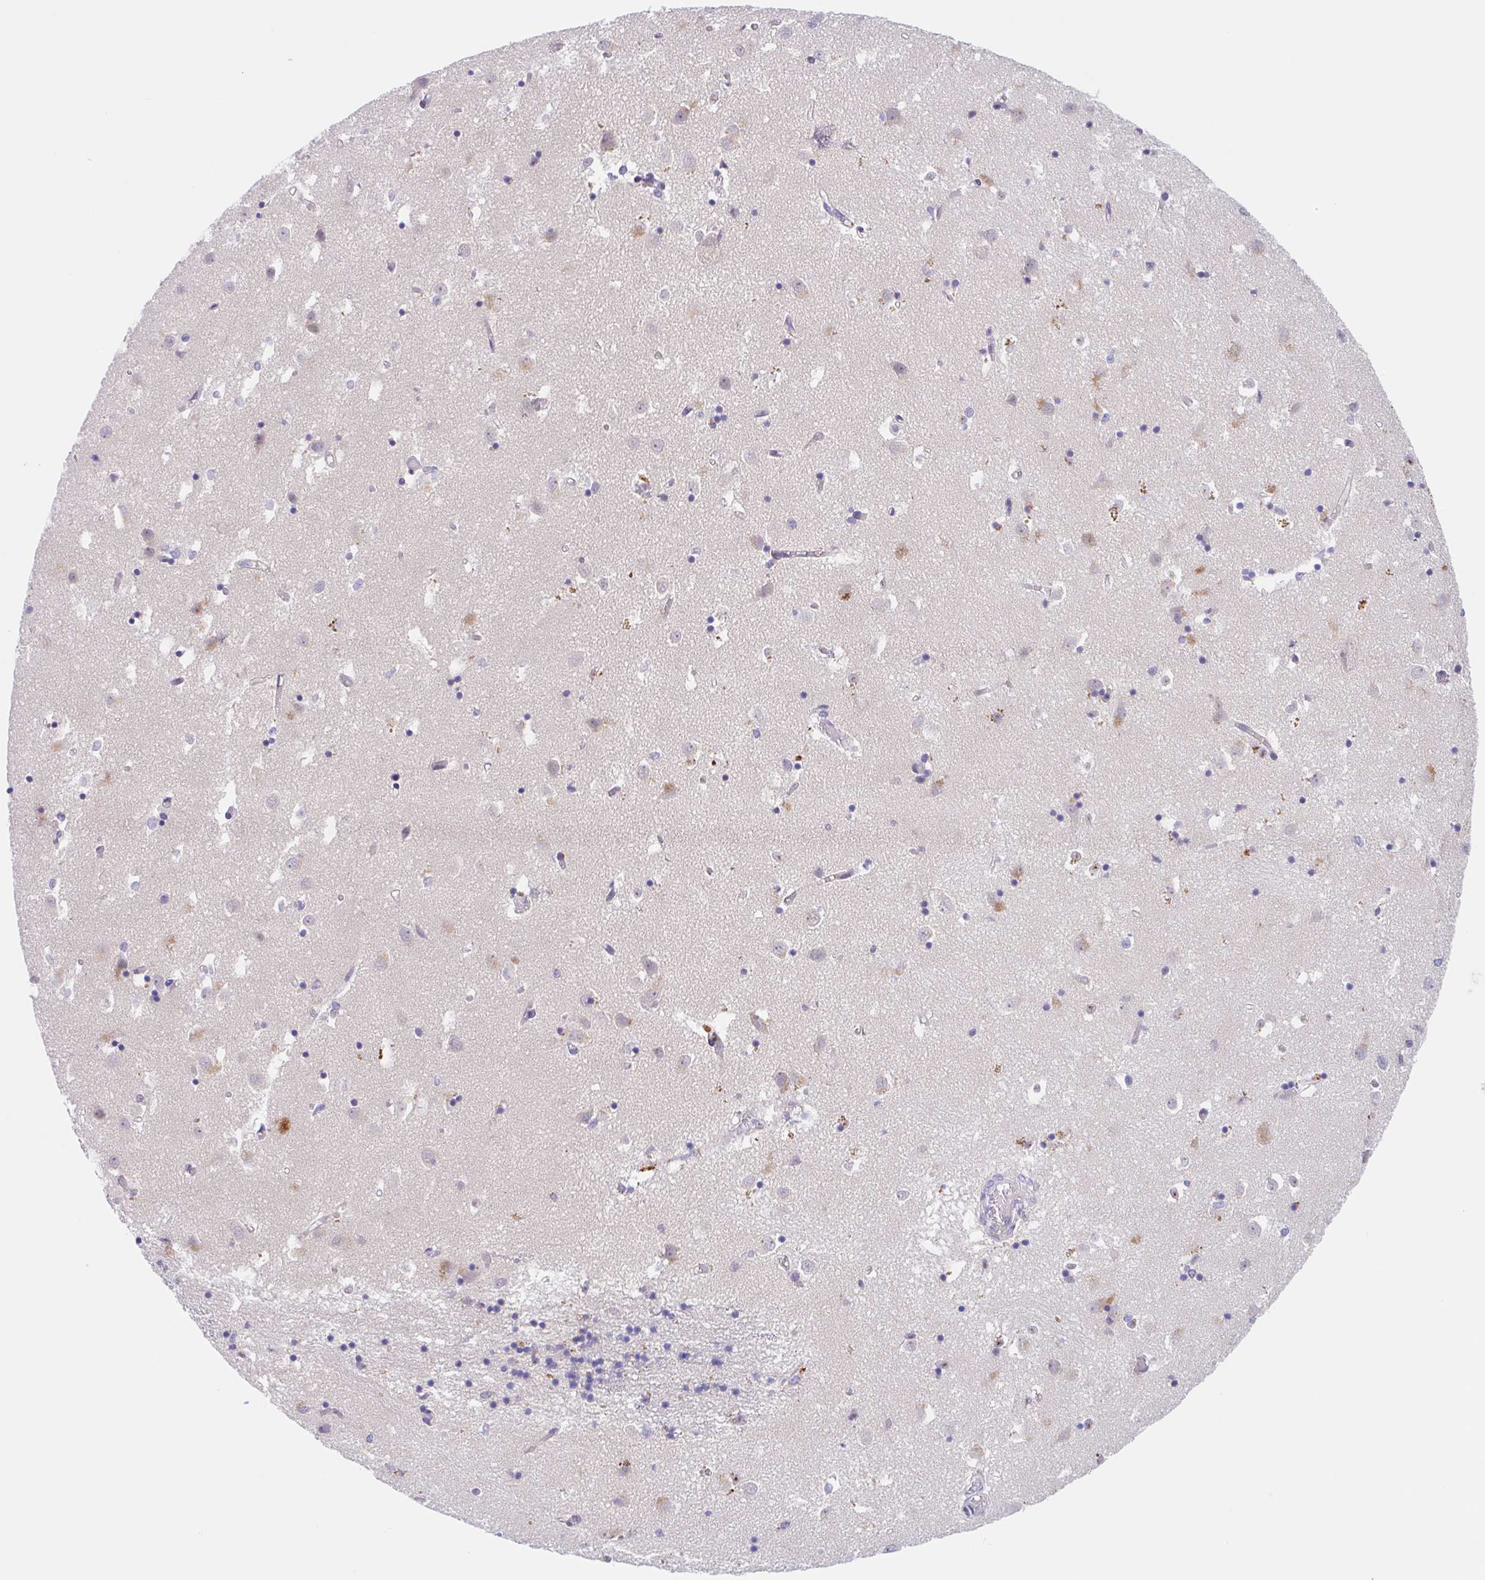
{"staining": {"intensity": "negative", "quantity": "none", "location": "none"}, "tissue": "caudate", "cell_type": "Glial cells", "image_type": "normal", "snomed": [{"axis": "morphology", "description": "Normal tissue, NOS"}, {"axis": "topography", "description": "Lateral ventricle wall"}], "caption": "Immunohistochemistry of unremarkable human caudate reveals no positivity in glial cells.", "gene": "TMEM86A", "patient": {"sex": "male", "age": 70}}